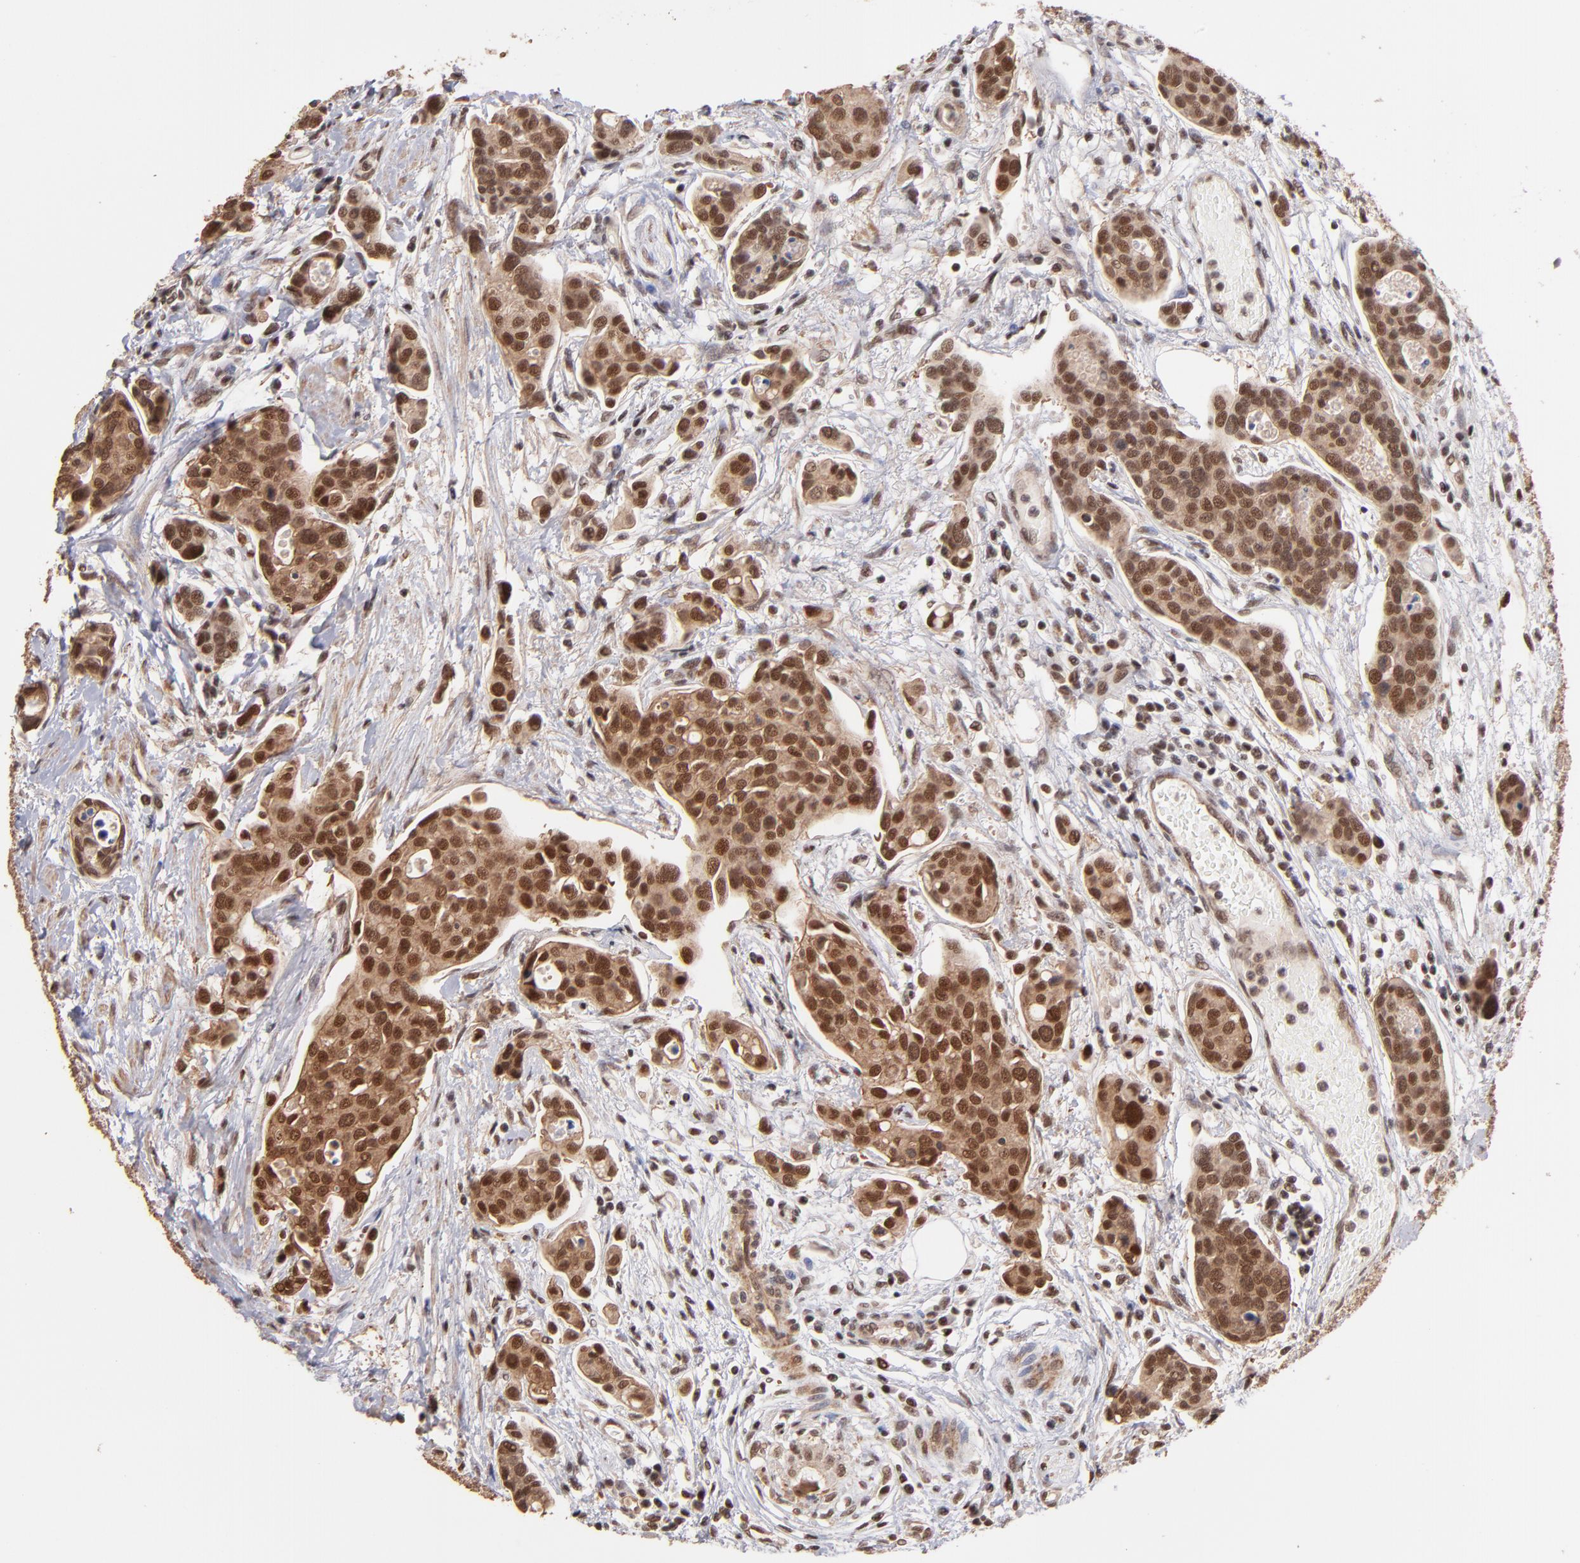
{"staining": {"intensity": "moderate", "quantity": ">75%", "location": "cytoplasmic/membranous,nuclear"}, "tissue": "urothelial cancer", "cell_type": "Tumor cells", "image_type": "cancer", "snomed": [{"axis": "morphology", "description": "Urothelial carcinoma, High grade"}, {"axis": "topography", "description": "Urinary bladder"}], "caption": "A medium amount of moderate cytoplasmic/membranous and nuclear expression is seen in about >75% of tumor cells in urothelial carcinoma (high-grade) tissue. The staining was performed using DAB, with brown indicating positive protein expression. Nuclei are stained blue with hematoxylin.", "gene": "TERF2", "patient": {"sex": "male", "age": 78}}